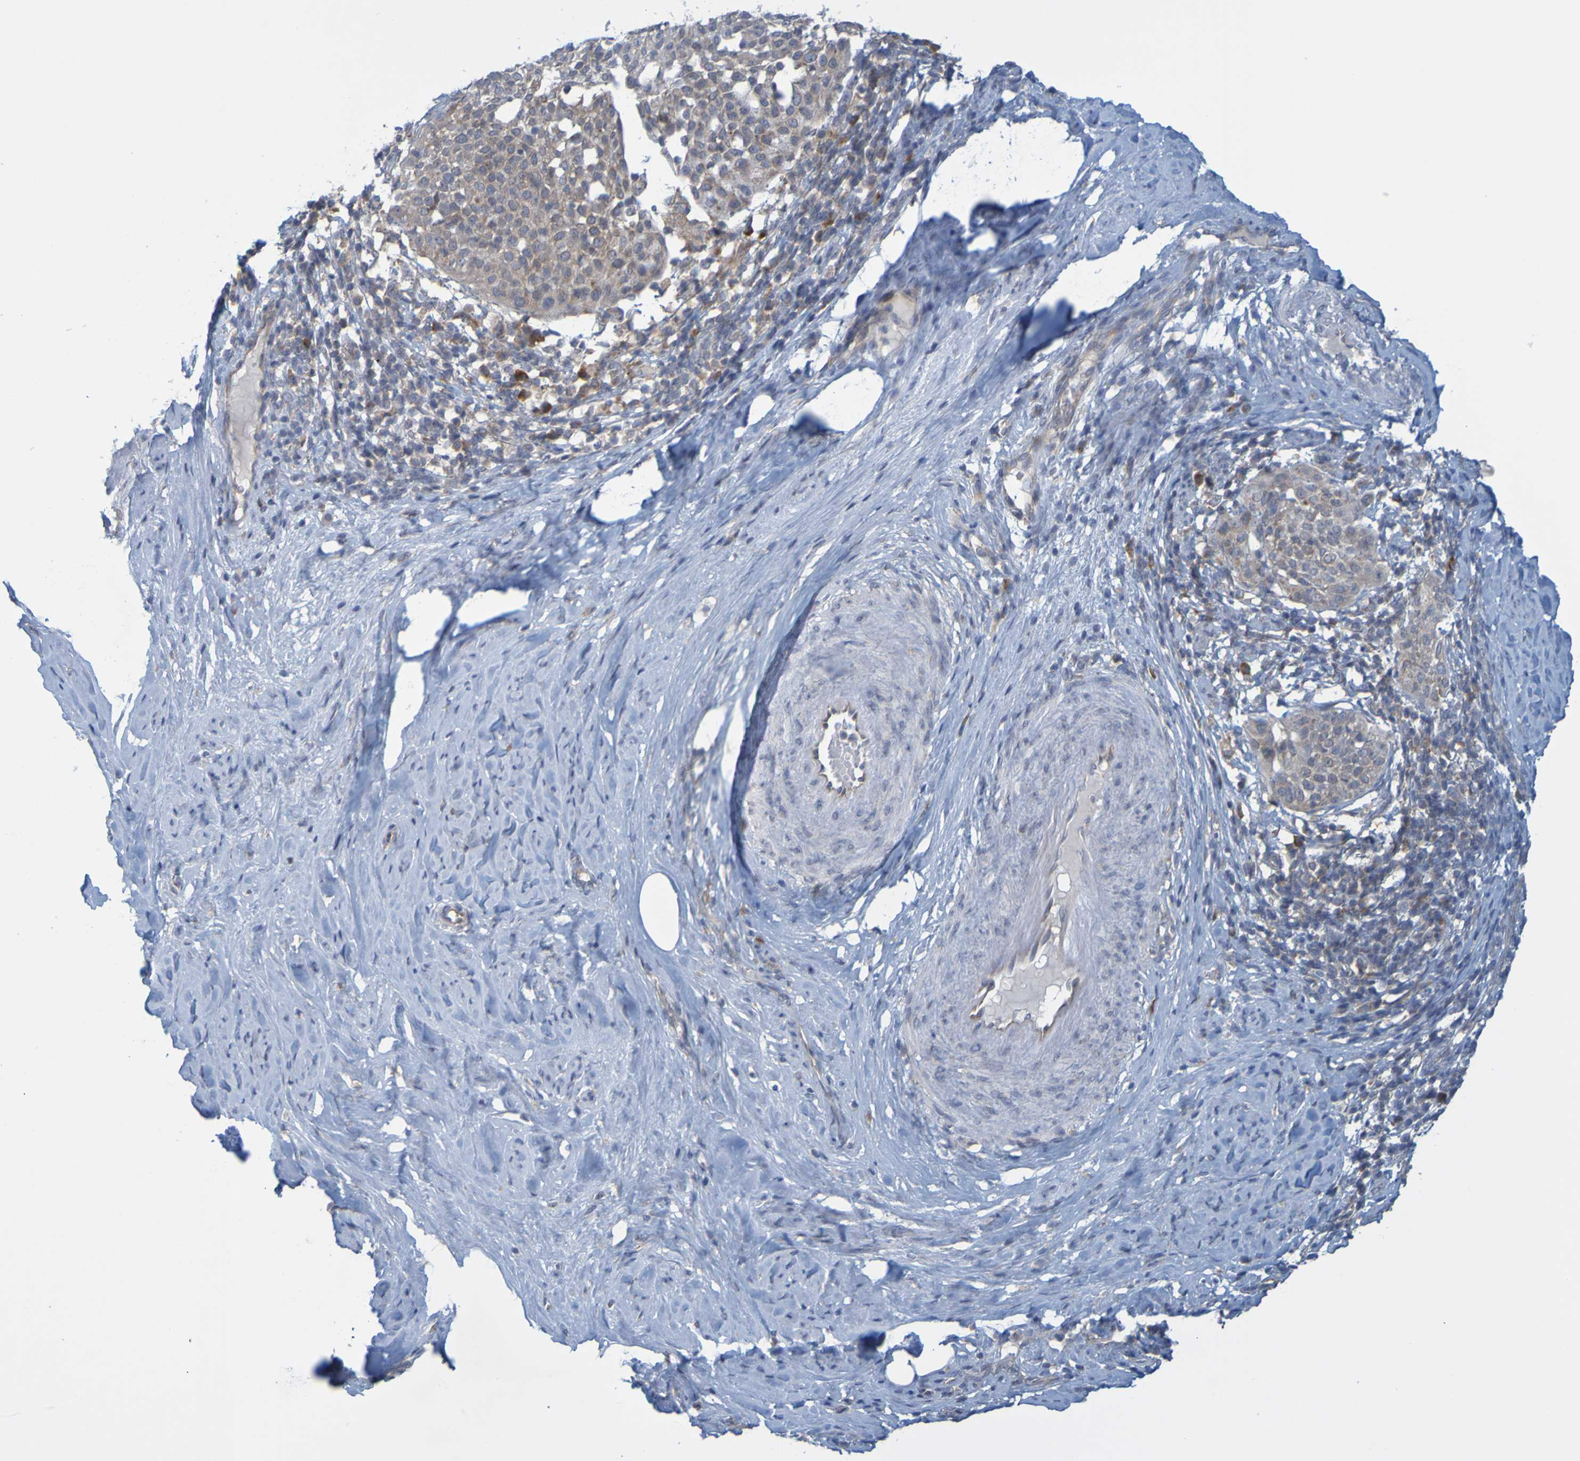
{"staining": {"intensity": "moderate", "quantity": "25%-75%", "location": "cytoplasmic/membranous"}, "tissue": "cervical cancer", "cell_type": "Tumor cells", "image_type": "cancer", "snomed": [{"axis": "morphology", "description": "Squamous cell carcinoma, NOS"}, {"axis": "topography", "description": "Cervix"}], "caption": "Brown immunohistochemical staining in squamous cell carcinoma (cervical) exhibits moderate cytoplasmic/membranous staining in approximately 25%-75% of tumor cells.", "gene": "MOGS", "patient": {"sex": "female", "age": 51}}